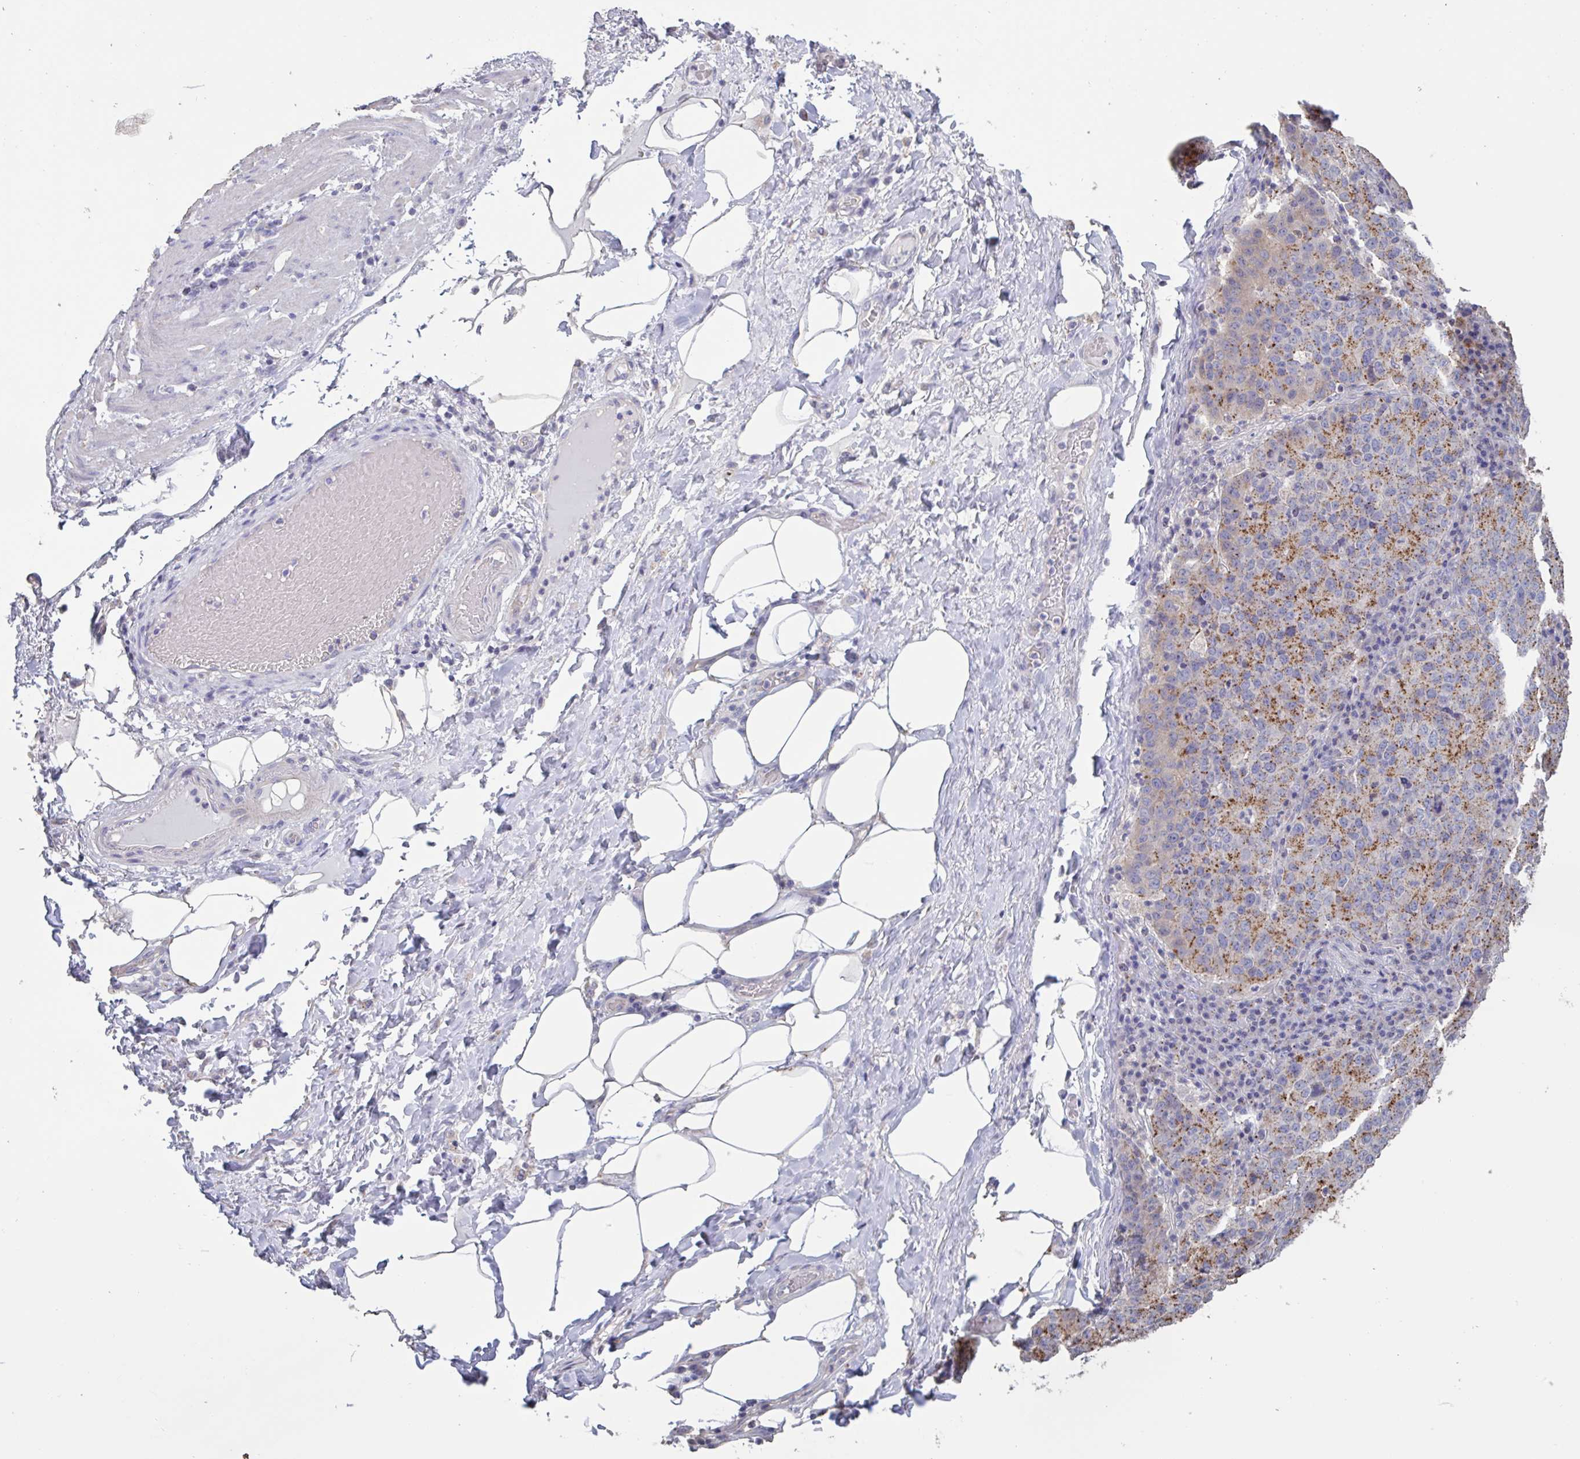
{"staining": {"intensity": "moderate", "quantity": ">75%", "location": "cytoplasmic/membranous"}, "tissue": "stomach cancer", "cell_type": "Tumor cells", "image_type": "cancer", "snomed": [{"axis": "morphology", "description": "Adenocarcinoma, NOS"}, {"axis": "topography", "description": "Stomach"}], "caption": "About >75% of tumor cells in human adenocarcinoma (stomach) exhibit moderate cytoplasmic/membranous protein expression as visualized by brown immunohistochemical staining.", "gene": "CHMP5", "patient": {"sex": "male", "age": 71}}